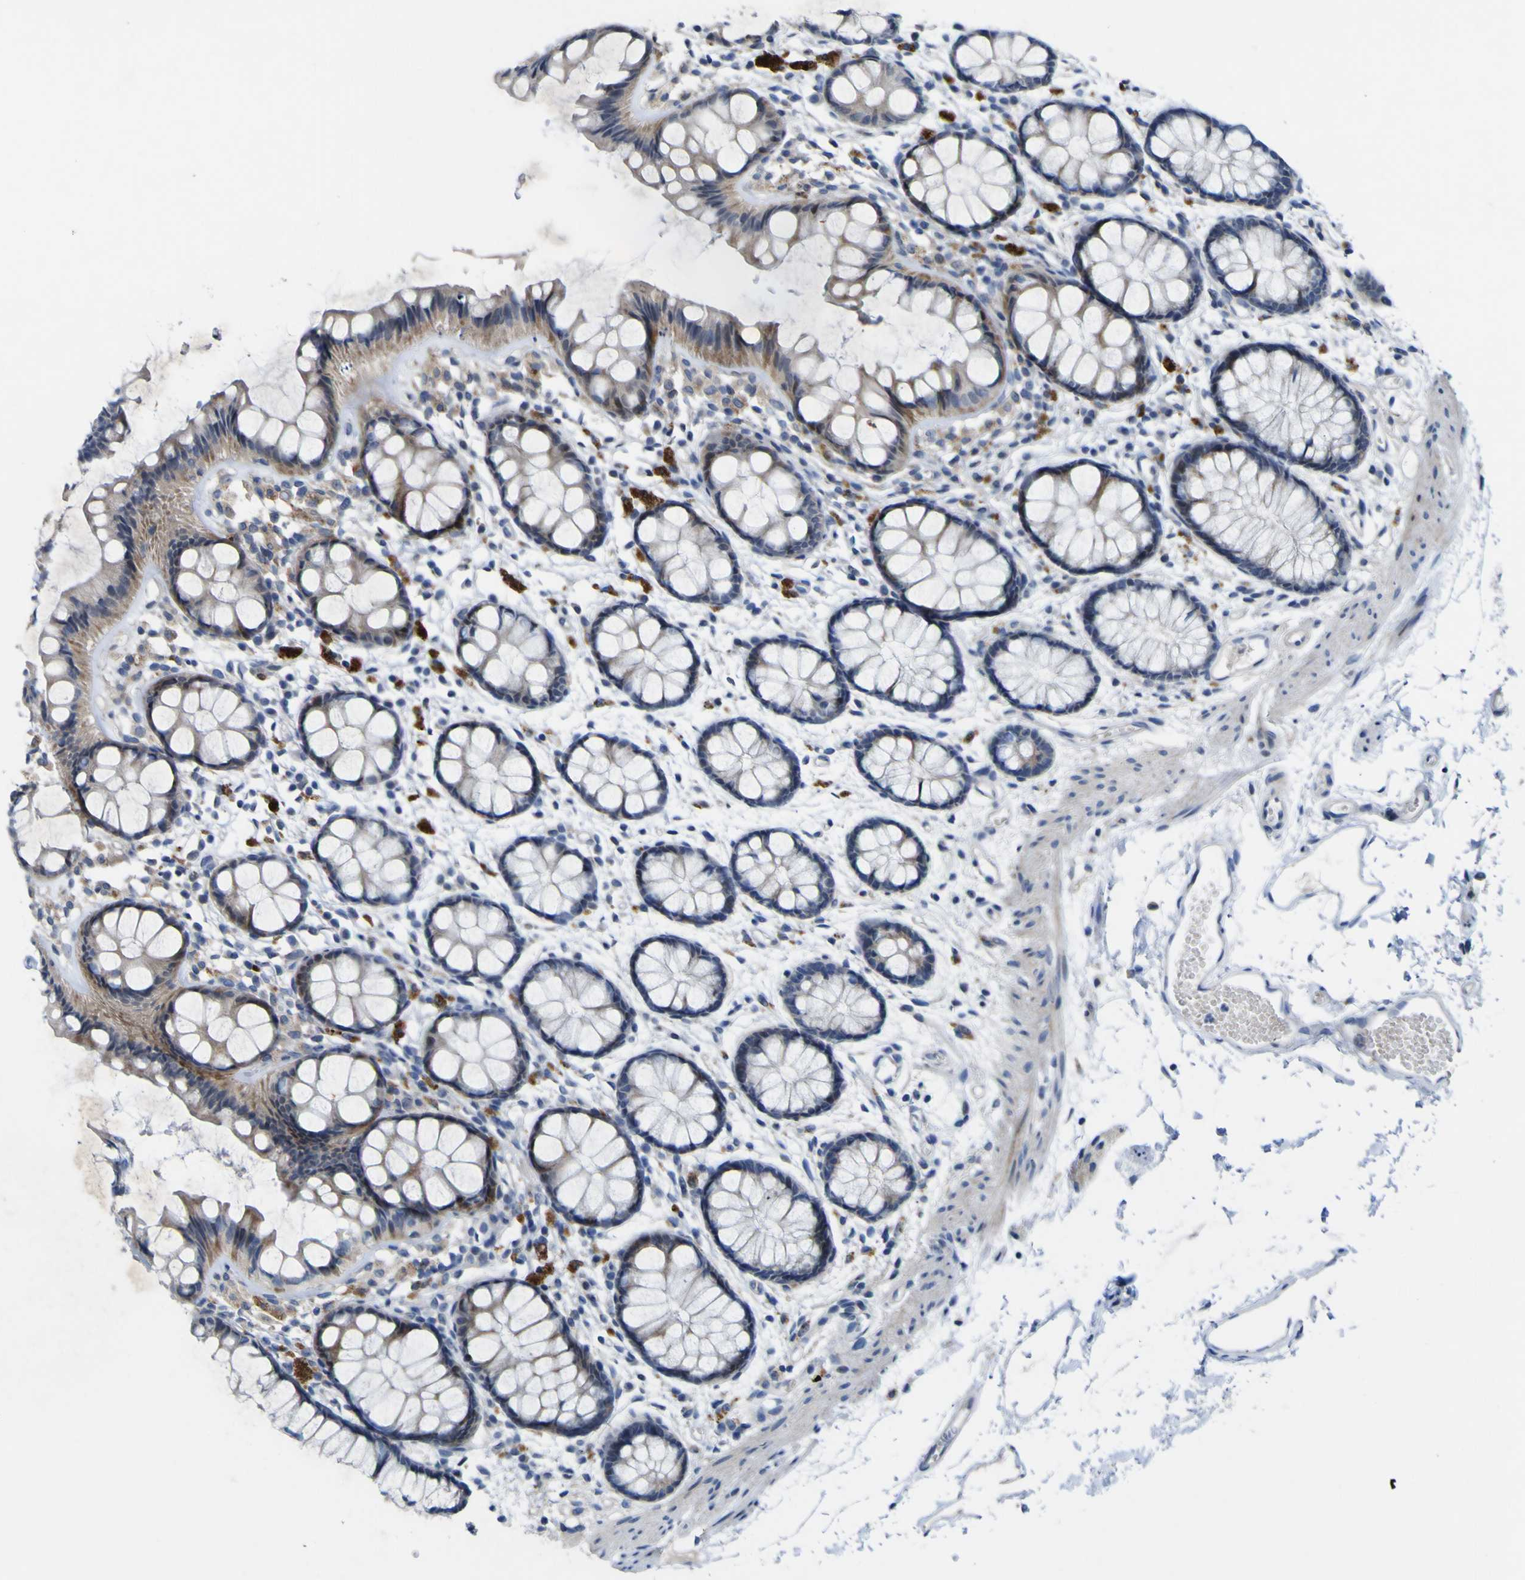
{"staining": {"intensity": "weak", "quantity": "25%-75%", "location": "cytoplasmic/membranous"}, "tissue": "rectum", "cell_type": "Glandular cells", "image_type": "normal", "snomed": [{"axis": "morphology", "description": "Normal tissue, NOS"}, {"axis": "topography", "description": "Rectum"}], "caption": "High-magnification brightfield microscopy of unremarkable rectum stained with DAB (3,3'-diaminobenzidine) (brown) and counterstained with hematoxylin (blue). glandular cells exhibit weak cytoplasmic/membranous expression is present in about25%-75% of cells.", "gene": "NAV1", "patient": {"sex": "female", "age": 66}}